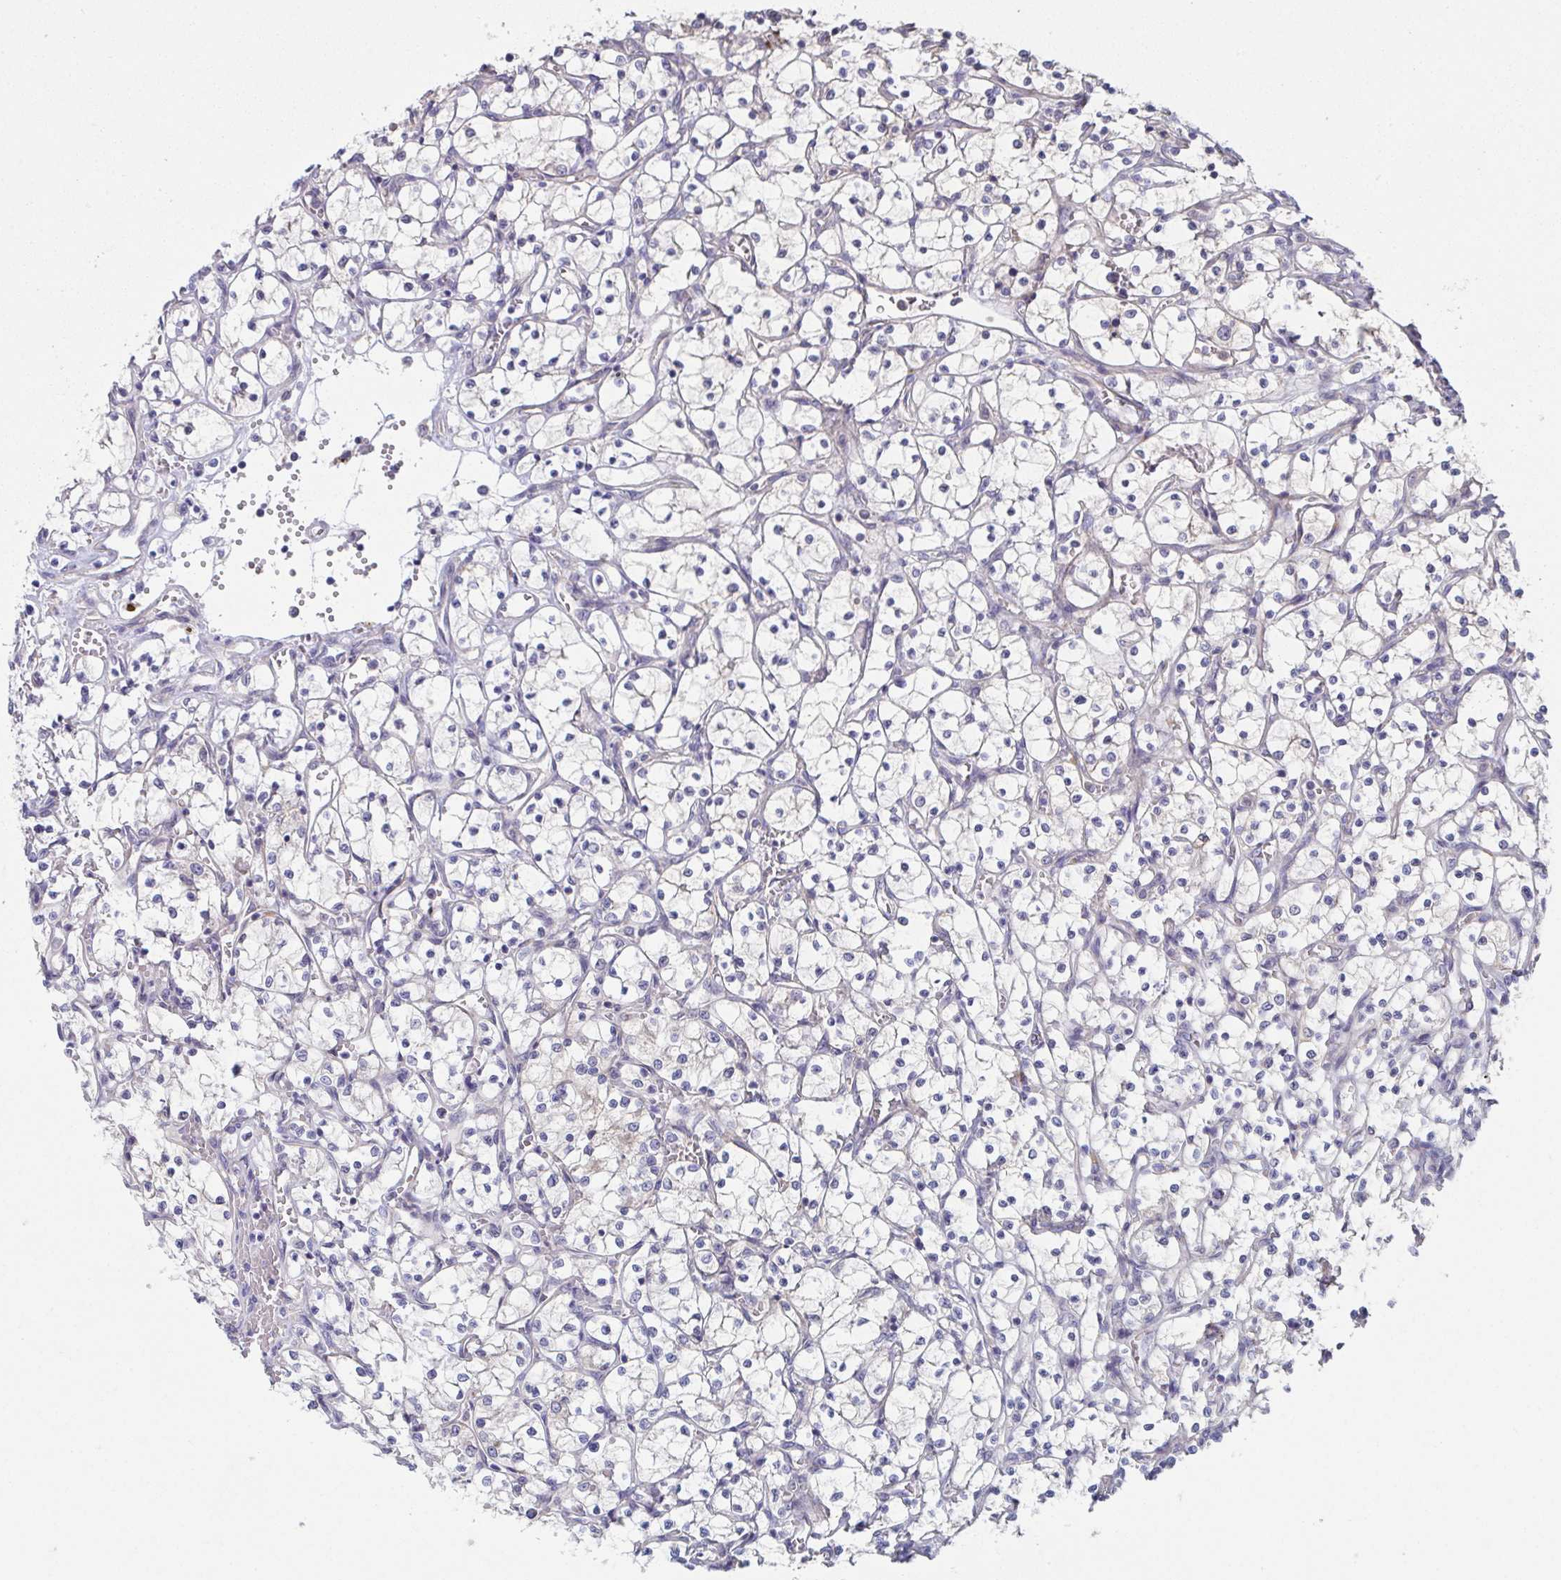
{"staining": {"intensity": "negative", "quantity": "none", "location": "none"}, "tissue": "renal cancer", "cell_type": "Tumor cells", "image_type": "cancer", "snomed": [{"axis": "morphology", "description": "Adenocarcinoma, NOS"}, {"axis": "topography", "description": "Kidney"}], "caption": "There is no significant expression in tumor cells of adenocarcinoma (renal).", "gene": "VWDE", "patient": {"sex": "female", "age": 69}}